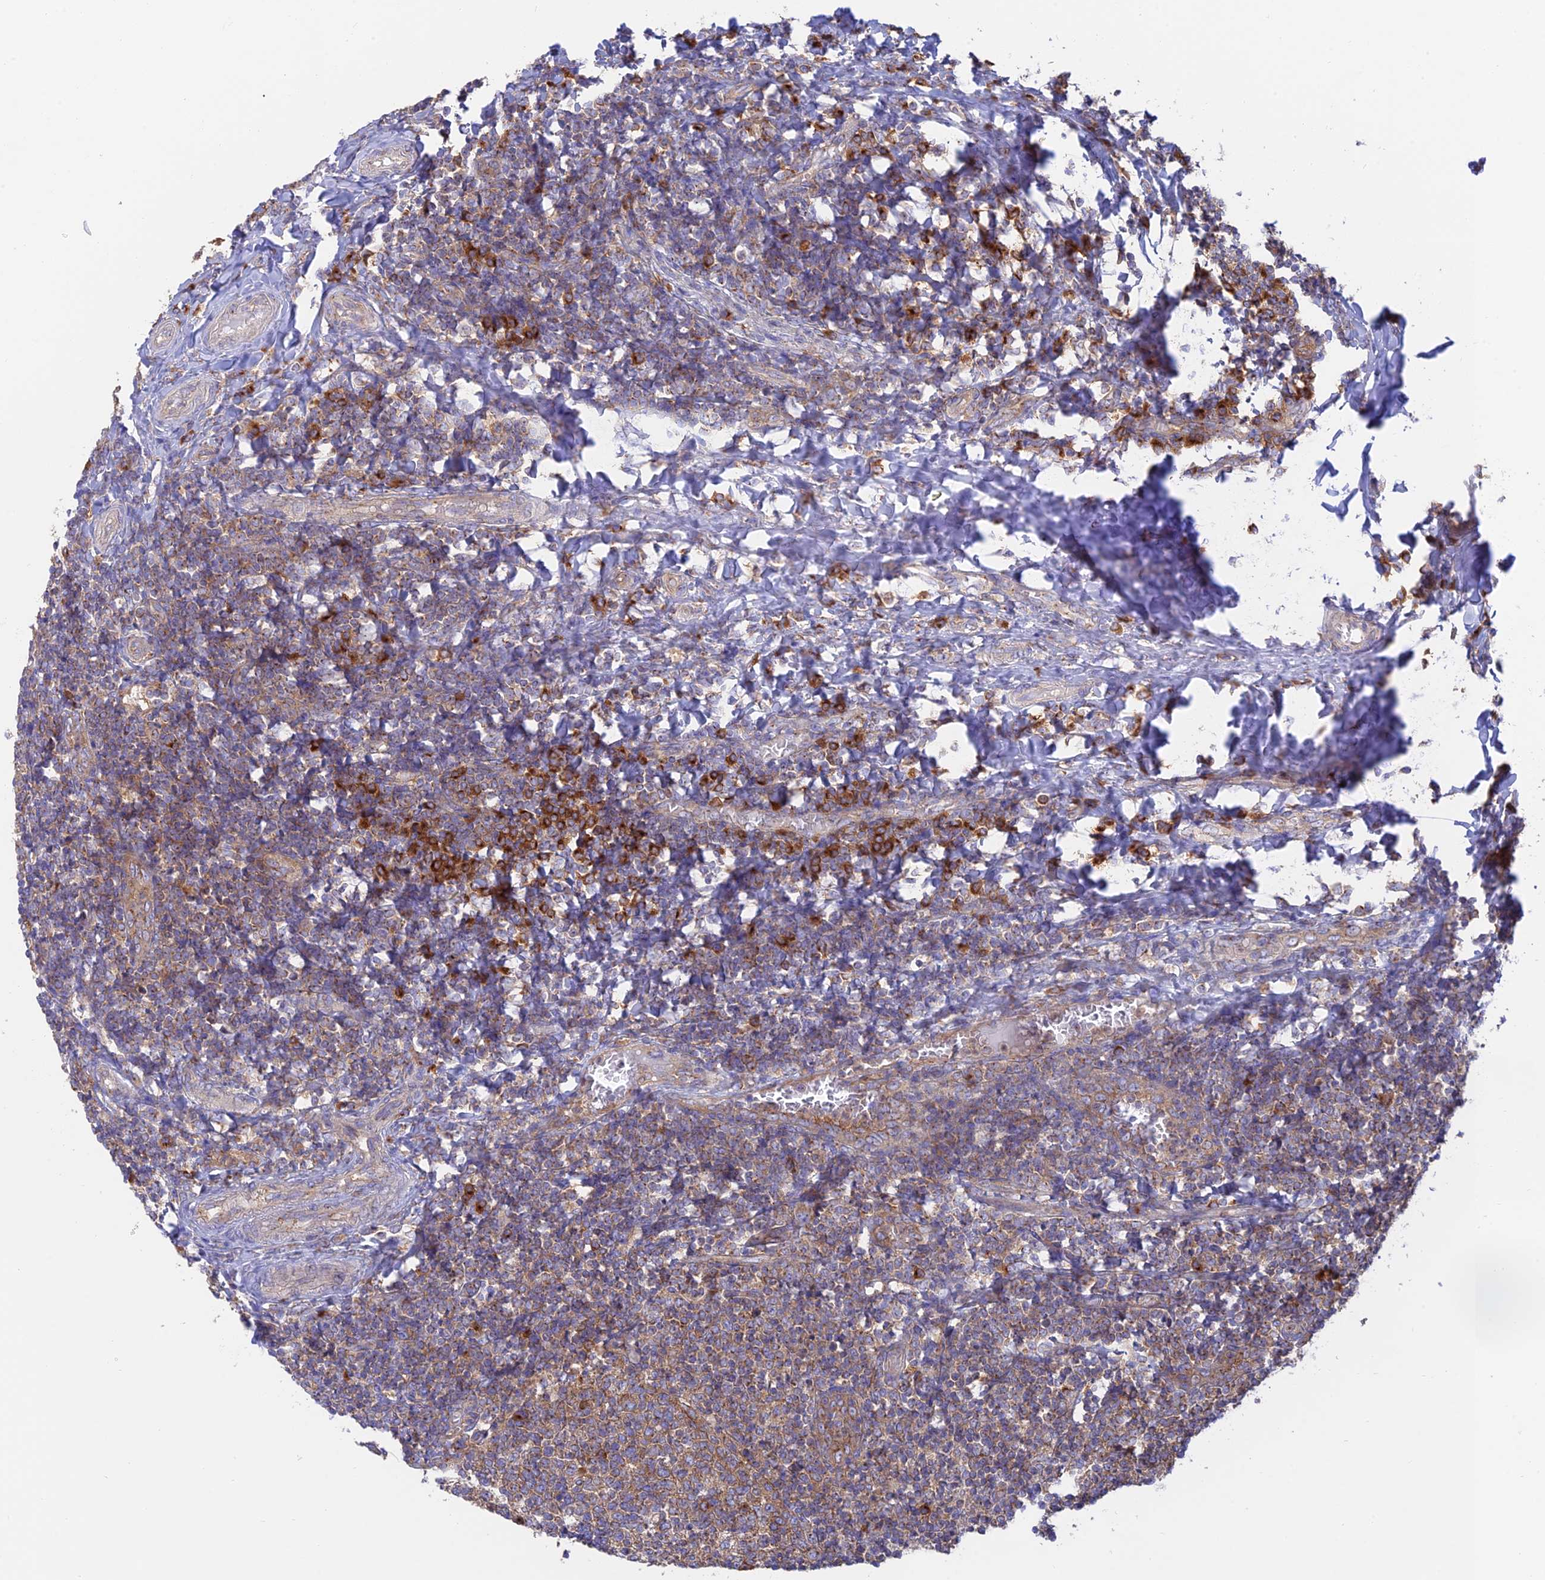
{"staining": {"intensity": "moderate", "quantity": ">75%", "location": "cytoplasmic/membranous"}, "tissue": "tonsil", "cell_type": "Germinal center cells", "image_type": "normal", "snomed": [{"axis": "morphology", "description": "Normal tissue, NOS"}, {"axis": "topography", "description": "Tonsil"}], "caption": "Moderate cytoplasmic/membranous staining is present in about >75% of germinal center cells in normal tonsil. (Stains: DAB (3,3'-diaminobenzidine) in brown, nuclei in blue, Microscopy: brightfield microscopy at high magnification).", "gene": "GOLGA3", "patient": {"sex": "female", "age": 19}}